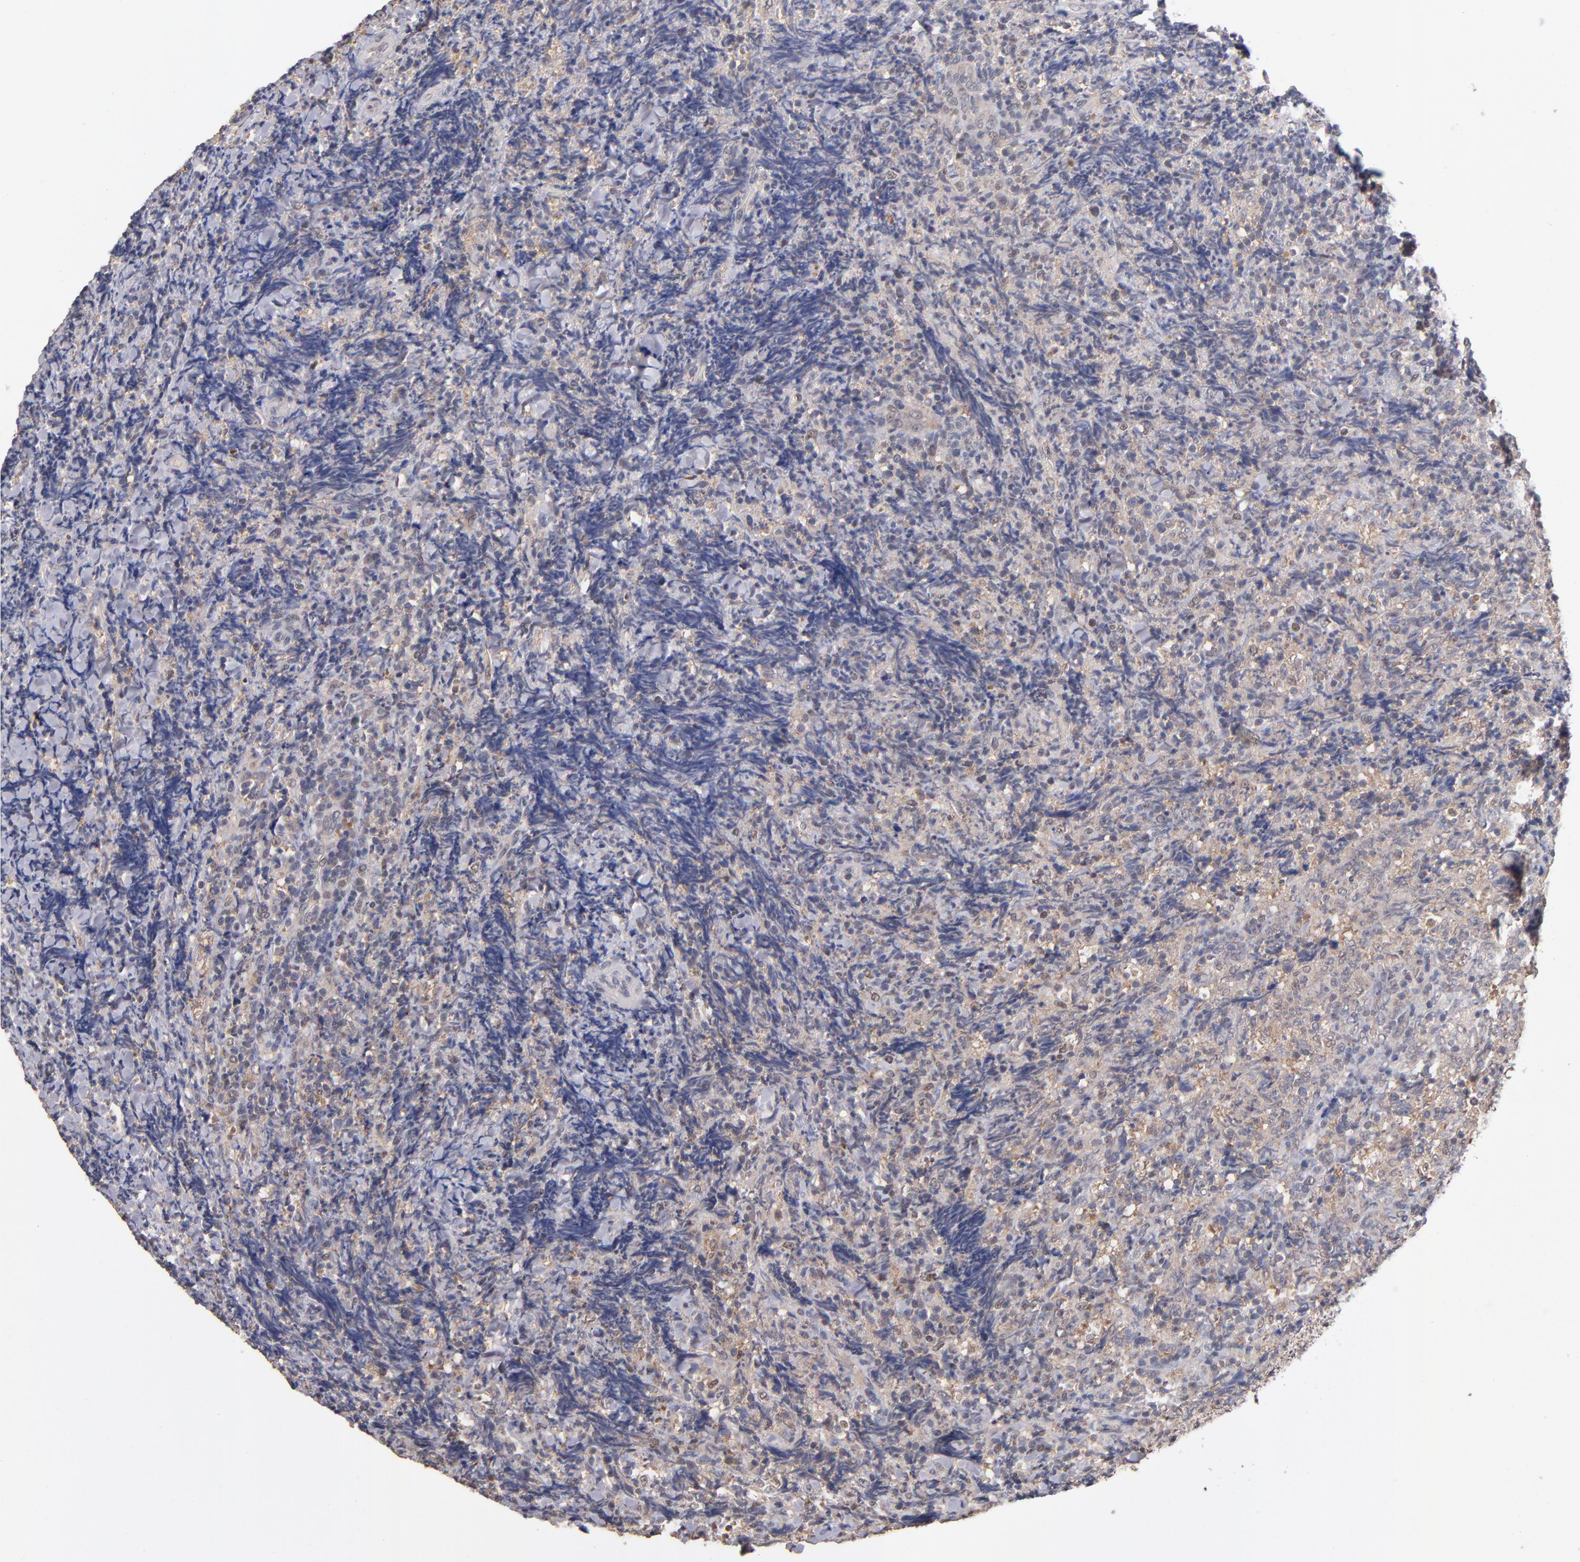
{"staining": {"intensity": "weak", "quantity": ">75%", "location": "cytoplasmic/membranous"}, "tissue": "lymphoma", "cell_type": "Tumor cells", "image_type": "cancer", "snomed": [{"axis": "morphology", "description": "Malignant lymphoma, non-Hodgkin's type, High grade"}, {"axis": "topography", "description": "Tonsil"}], "caption": "About >75% of tumor cells in human lymphoma display weak cytoplasmic/membranous protein expression as visualized by brown immunohistochemical staining.", "gene": "PSMD10", "patient": {"sex": "female", "age": 36}}